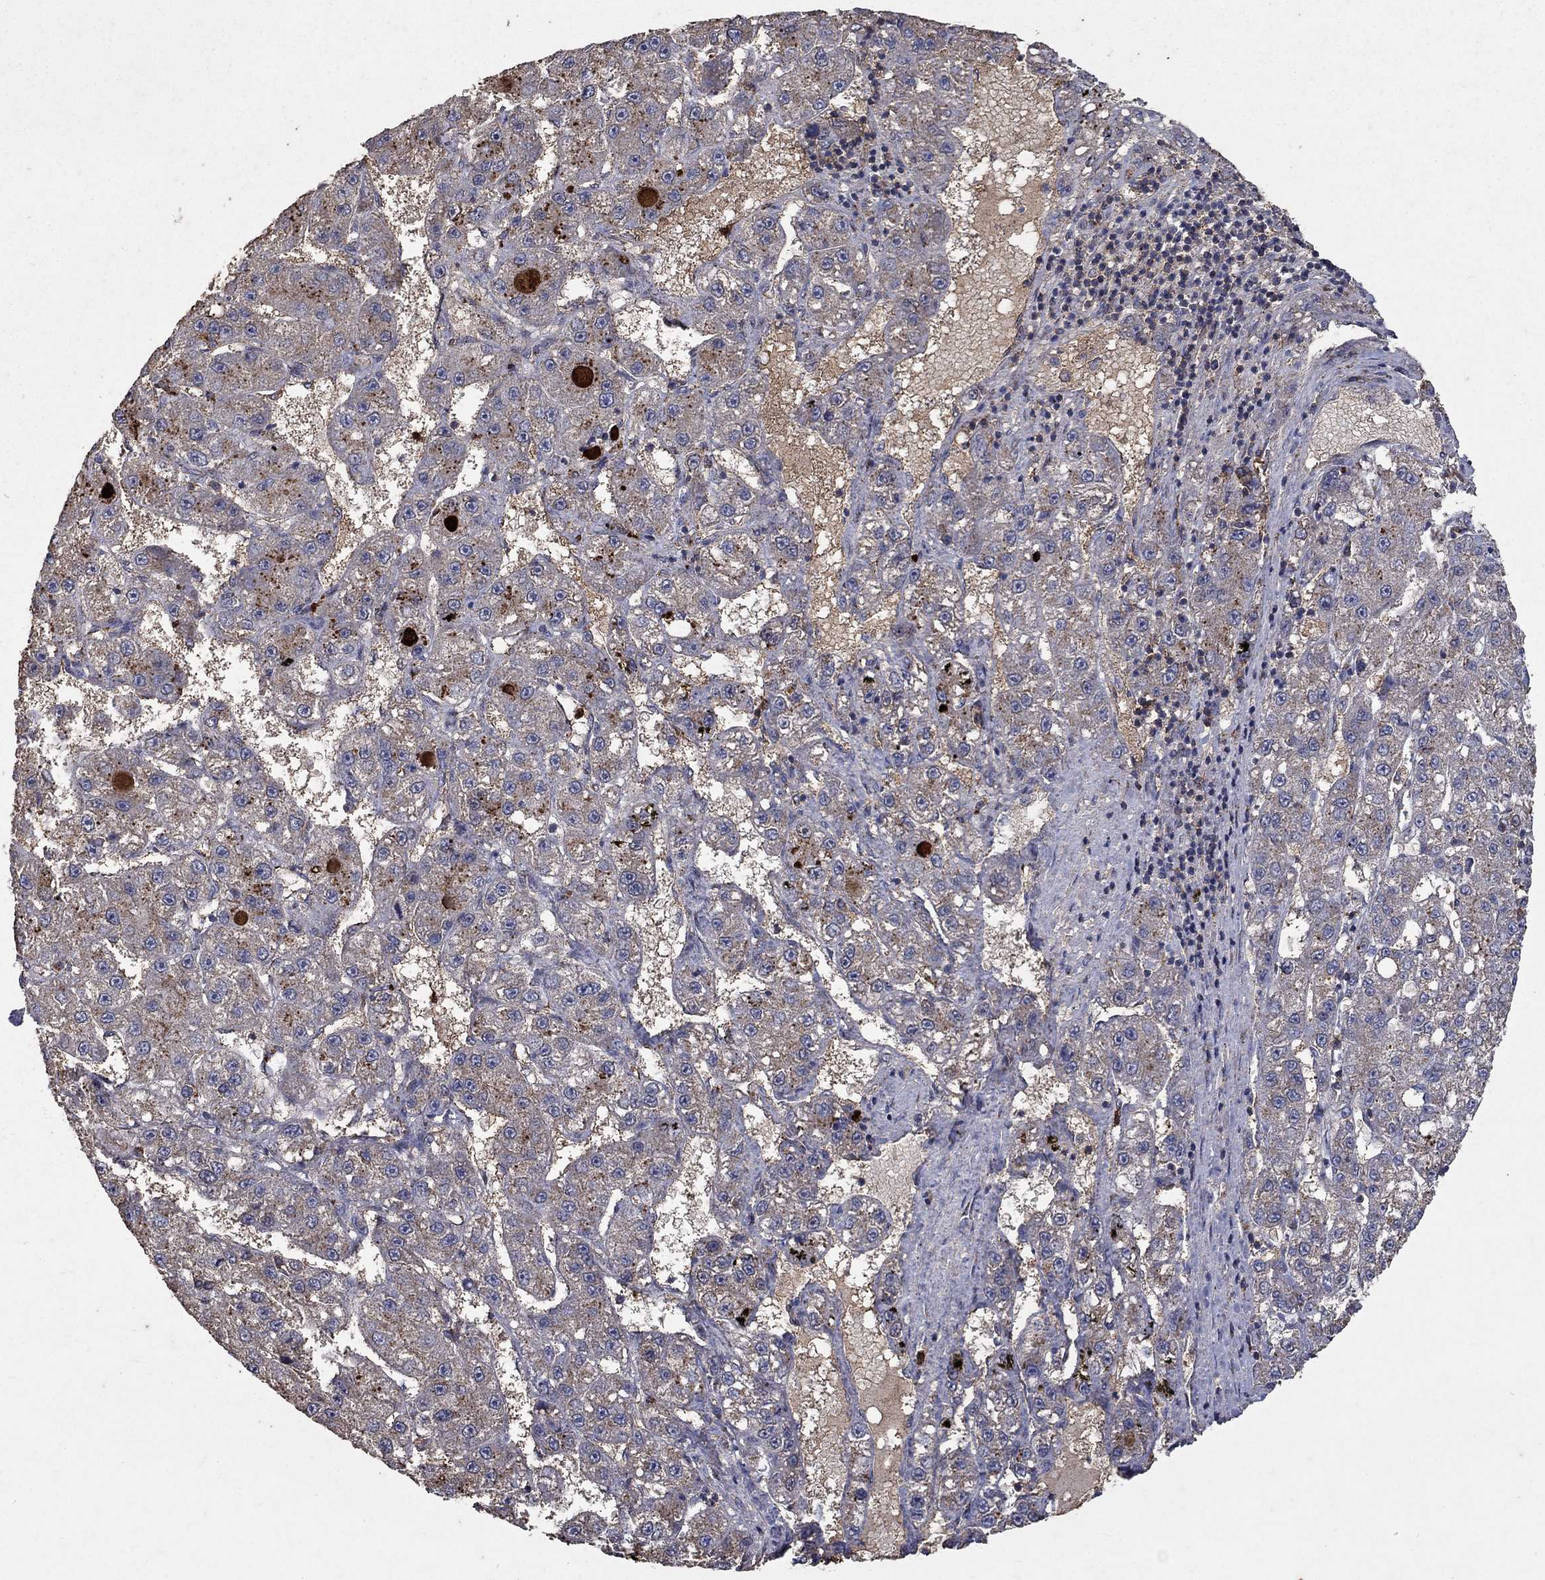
{"staining": {"intensity": "weak", "quantity": "25%-75%", "location": "cytoplasmic/membranous"}, "tissue": "liver cancer", "cell_type": "Tumor cells", "image_type": "cancer", "snomed": [{"axis": "morphology", "description": "Carcinoma, Hepatocellular, NOS"}, {"axis": "topography", "description": "Liver"}], "caption": "Protein positivity by immunohistochemistry displays weak cytoplasmic/membranous staining in about 25%-75% of tumor cells in liver cancer (hepatocellular carcinoma).", "gene": "CD24", "patient": {"sex": "female", "age": 65}}